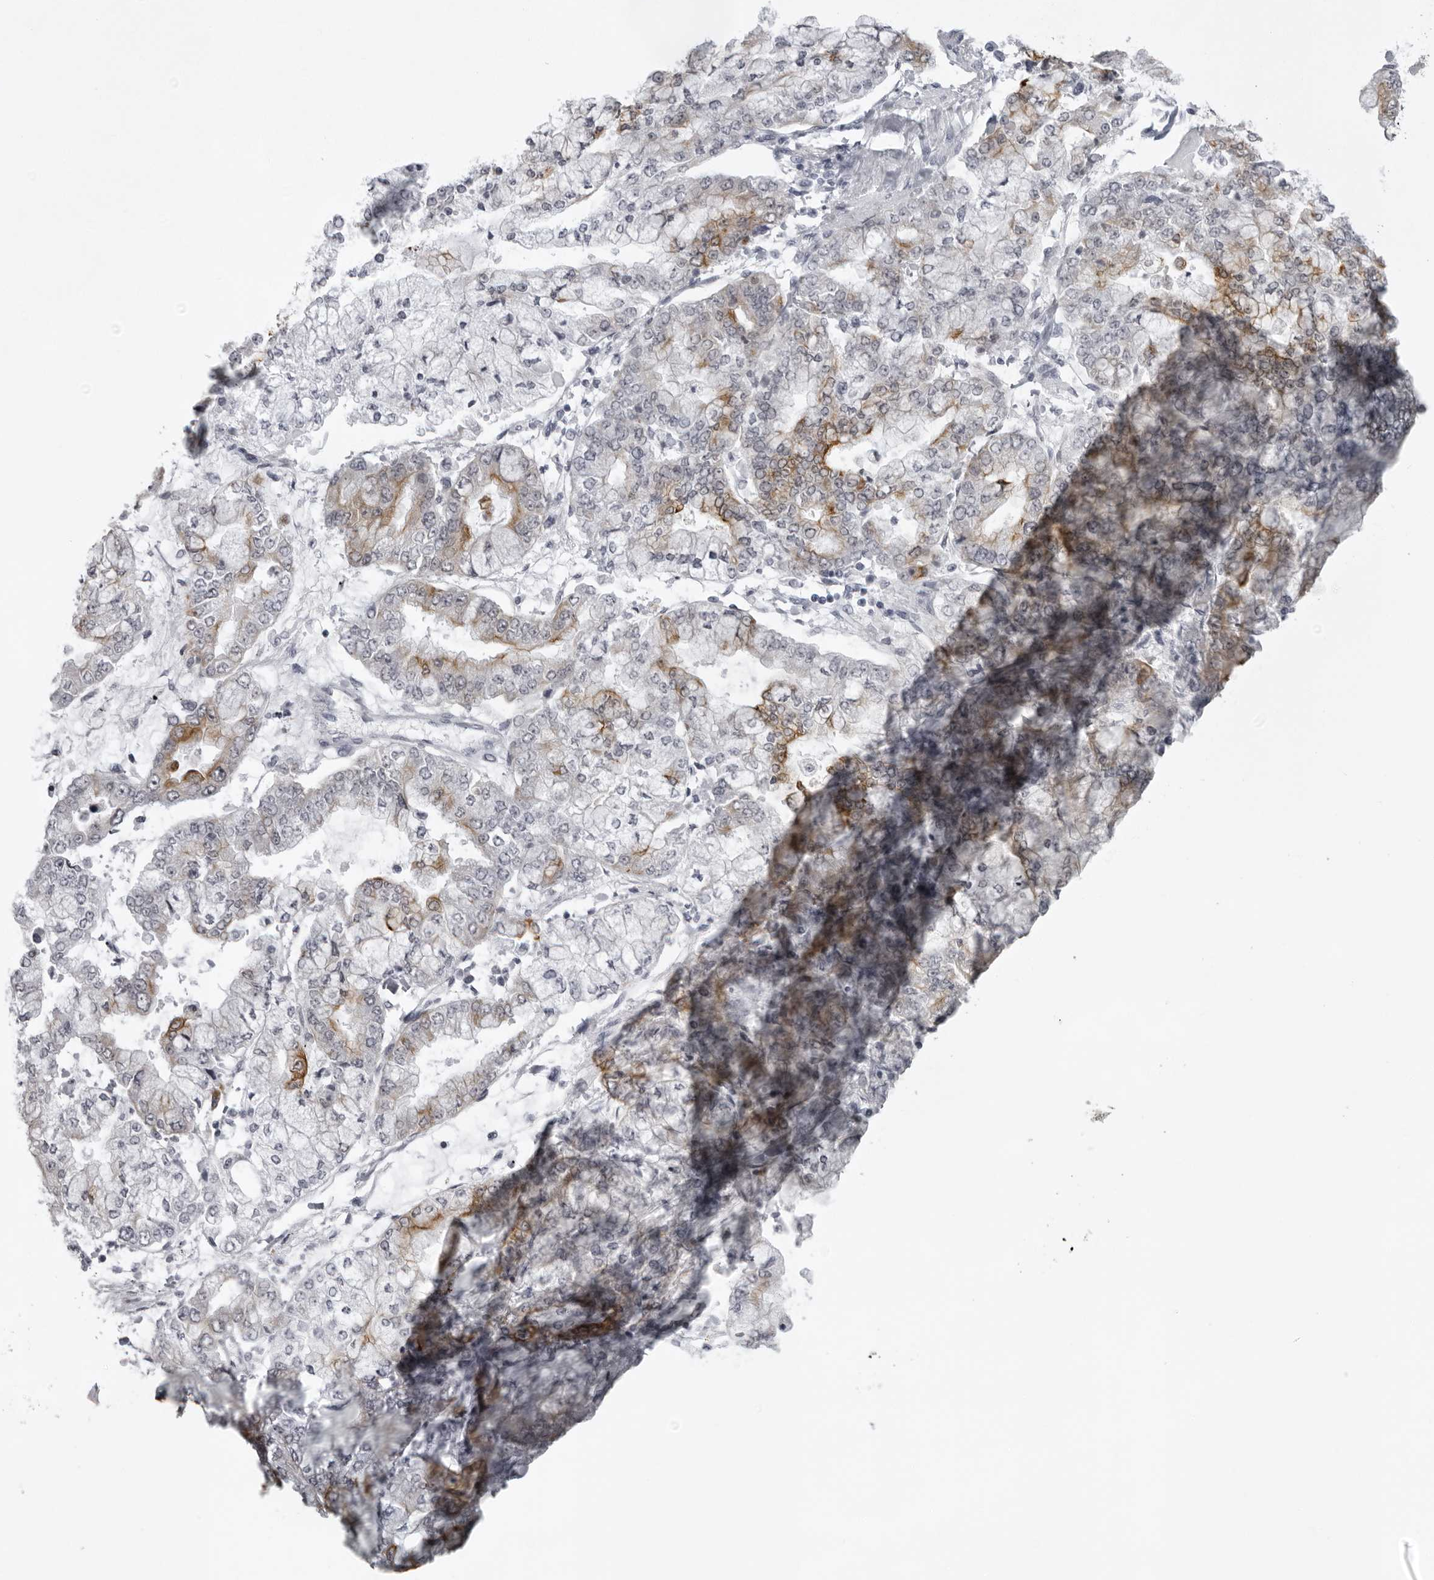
{"staining": {"intensity": "moderate", "quantity": ">75%", "location": "cytoplasmic/membranous"}, "tissue": "stomach cancer", "cell_type": "Tumor cells", "image_type": "cancer", "snomed": [{"axis": "morphology", "description": "Normal tissue, NOS"}, {"axis": "morphology", "description": "Adenocarcinoma, NOS"}, {"axis": "topography", "description": "Stomach, upper"}, {"axis": "topography", "description": "Stomach"}], "caption": "Protein staining of stomach adenocarcinoma tissue demonstrates moderate cytoplasmic/membranous positivity in approximately >75% of tumor cells. The protein of interest is shown in brown color, while the nuclei are stained blue.", "gene": "UROD", "patient": {"sex": "male", "age": 76}}